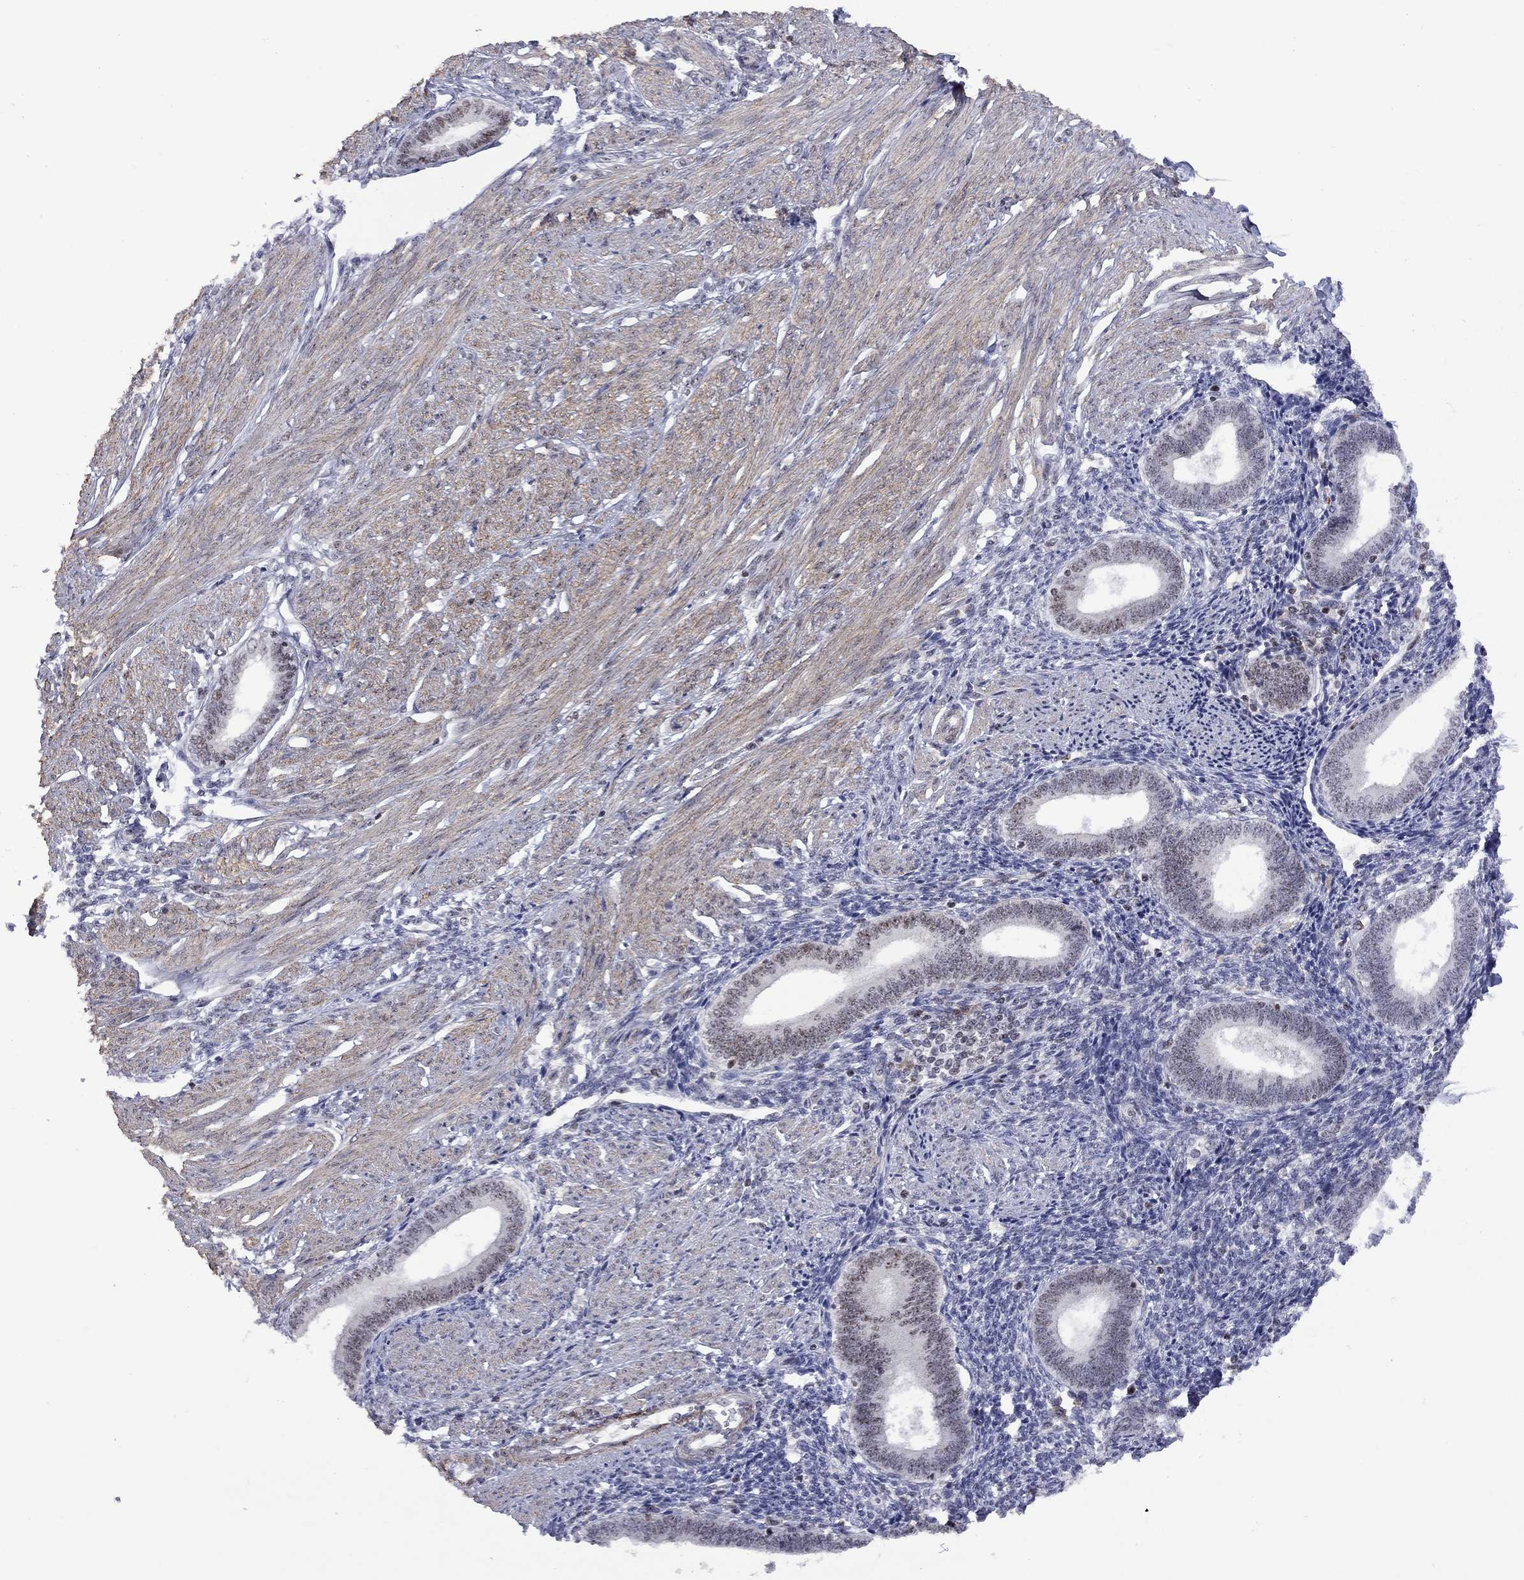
{"staining": {"intensity": "negative", "quantity": "none", "location": "none"}, "tissue": "endometrium", "cell_type": "Cells in endometrial stroma", "image_type": "normal", "snomed": [{"axis": "morphology", "description": "Normal tissue, NOS"}, {"axis": "topography", "description": "Endometrium"}], "caption": "High power microscopy image of an immunohistochemistry histopathology image of benign endometrium, revealing no significant expression in cells in endometrial stroma. The staining is performed using DAB (3,3'-diaminobenzidine) brown chromogen with nuclei counter-stained in using hematoxylin.", "gene": "SPOUT1", "patient": {"sex": "female", "age": 42}}